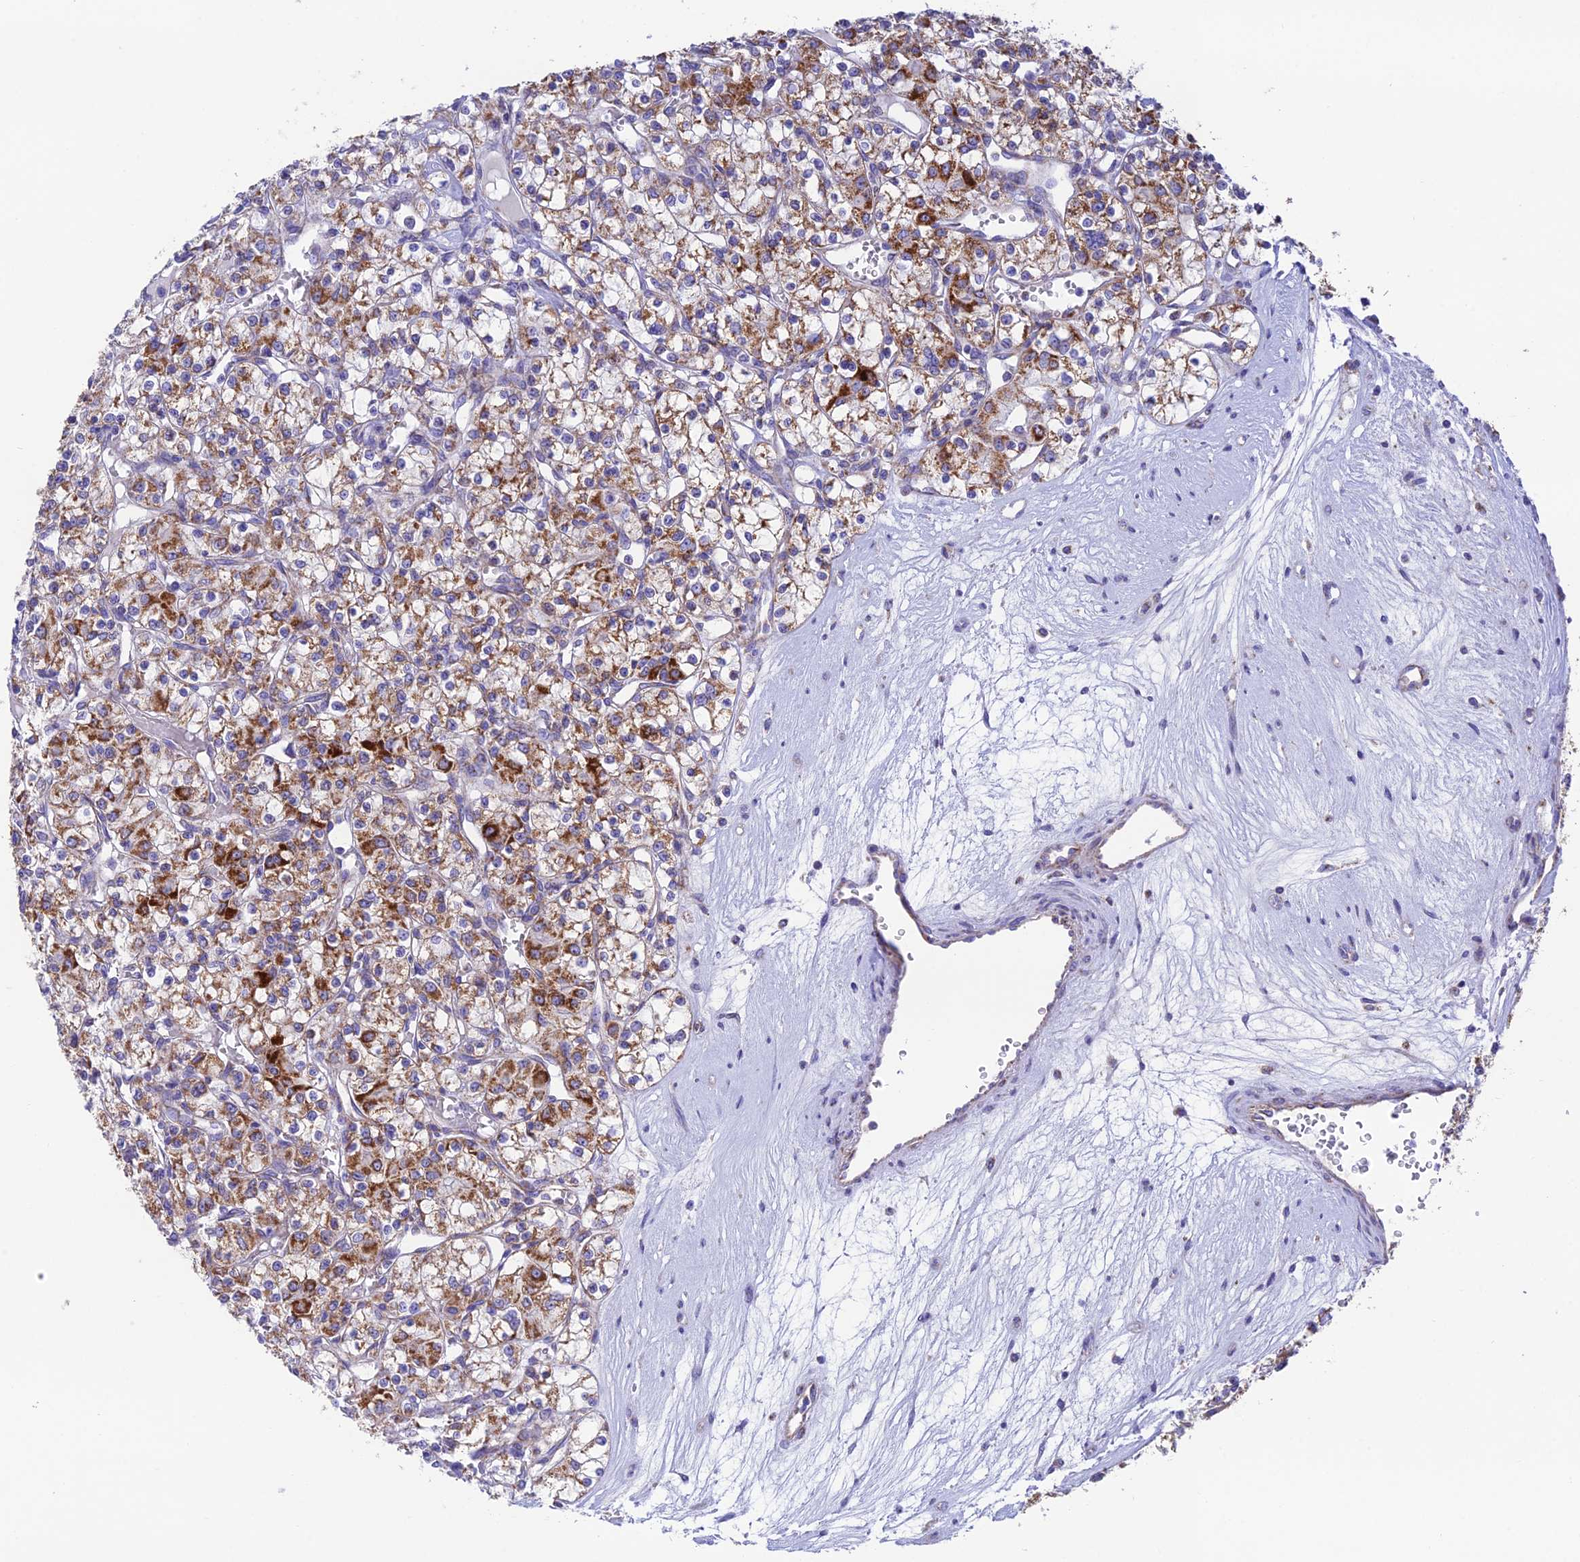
{"staining": {"intensity": "moderate", "quantity": "25%-75%", "location": "cytoplasmic/membranous"}, "tissue": "renal cancer", "cell_type": "Tumor cells", "image_type": "cancer", "snomed": [{"axis": "morphology", "description": "Adenocarcinoma, NOS"}, {"axis": "topography", "description": "Kidney"}], "caption": "A brown stain highlights moderate cytoplasmic/membranous expression of a protein in human renal adenocarcinoma tumor cells. The protein is shown in brown color, while the nuclei are stained blue.", "gene": "HSDL2", "patient": {"sex": "female", "age": 59}}